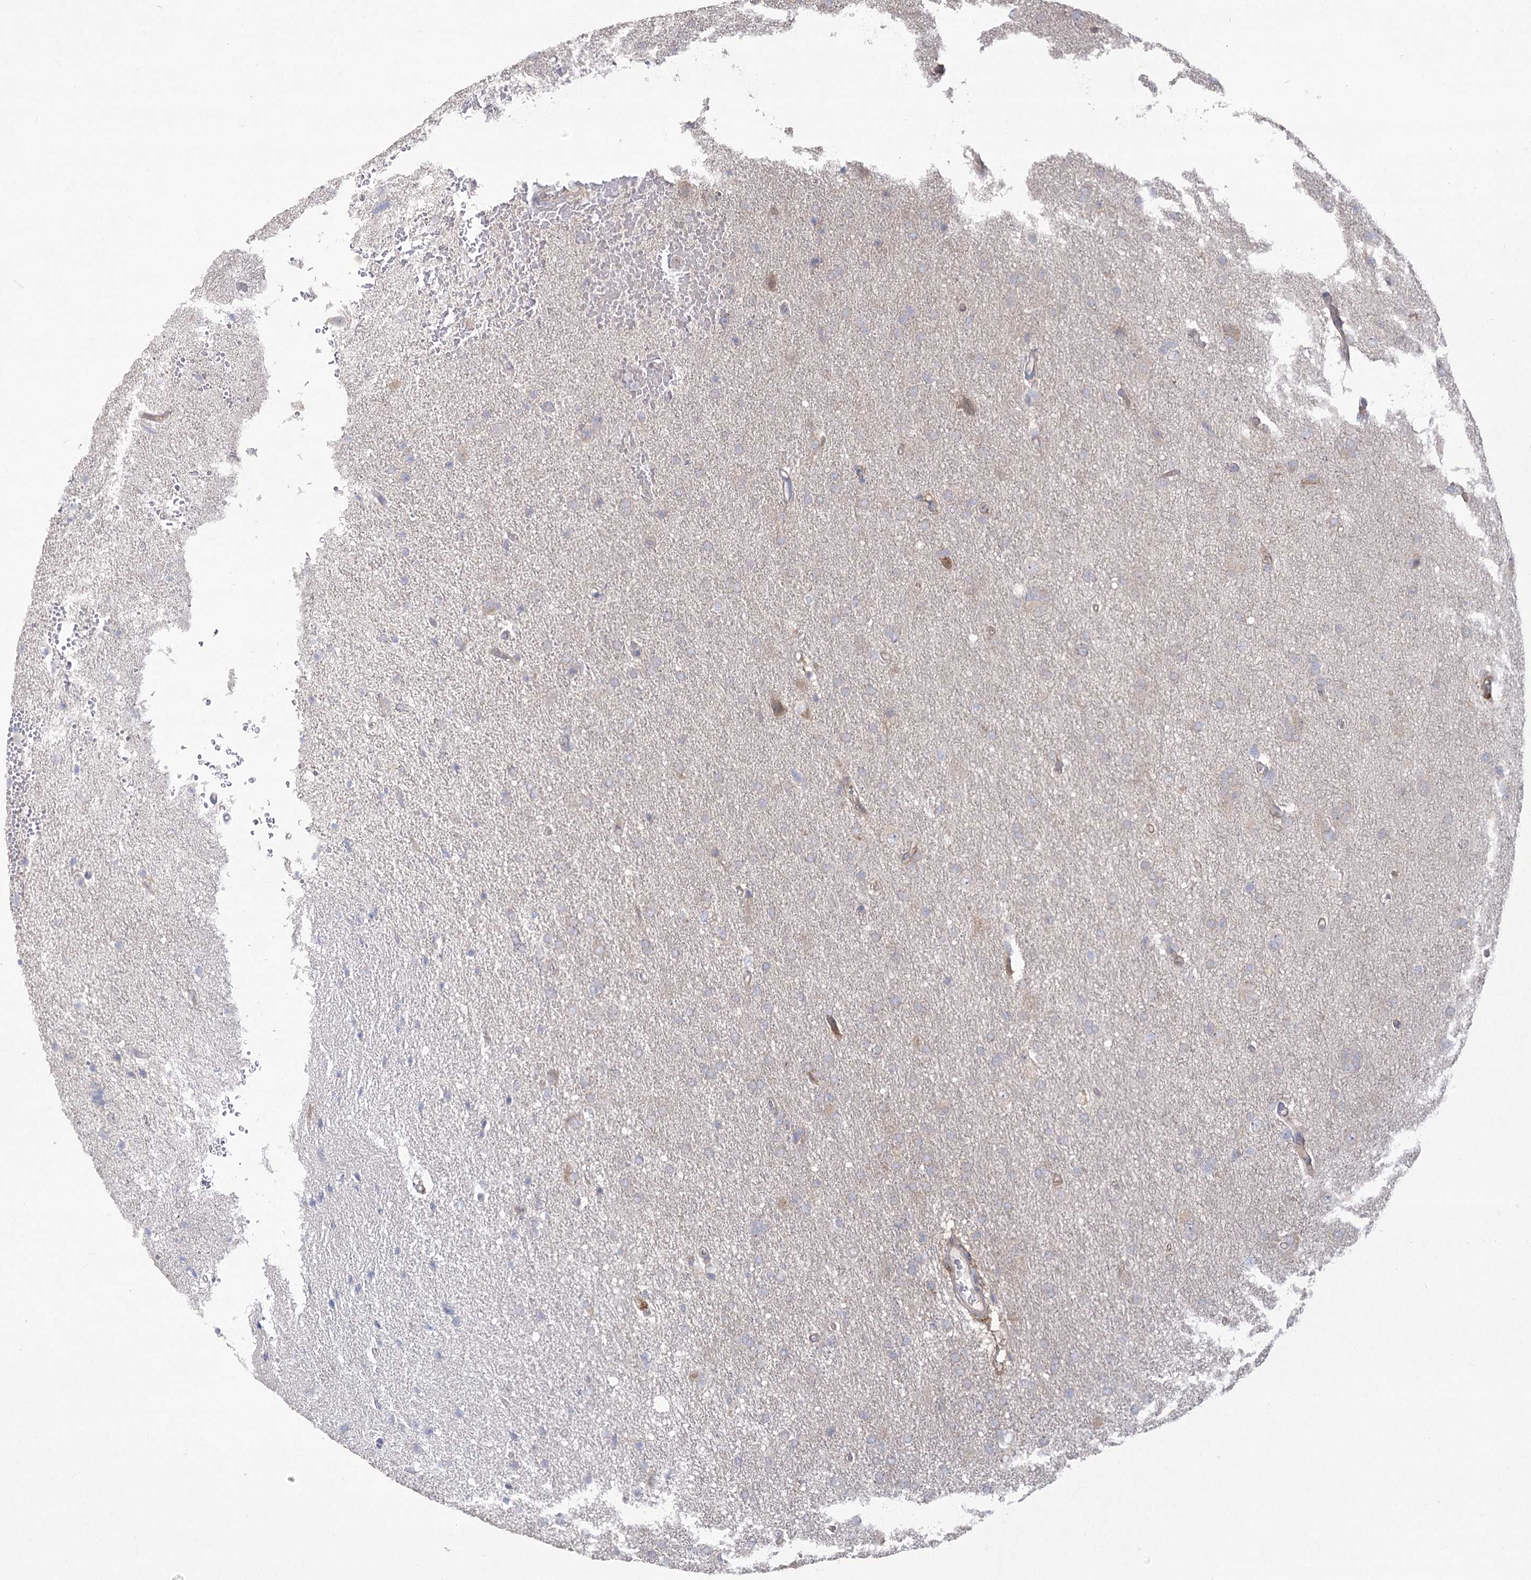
{"staining": {"intensity": "negative", "quantity": "none", "location": "none"}, "tissue": "glioma", "cell_type": "Tumor cells", "image_type": "cancer", "snomed": [{"axis": "morphology", "description": "Glioma, malignant, High grade"}, {"axis": "topography", "description": "Brain"}], "caption": "DAB immunohistochemical staining of human glioma demonstrates no significant expression in tumor cells. Brightfield microscopy of immunohistochemistry stained with DAB (brown) and hematoxylin (blue), captured at high magnification.", "gene": "CAMTA1", "patient": {"sex": "male", "age": 72}}